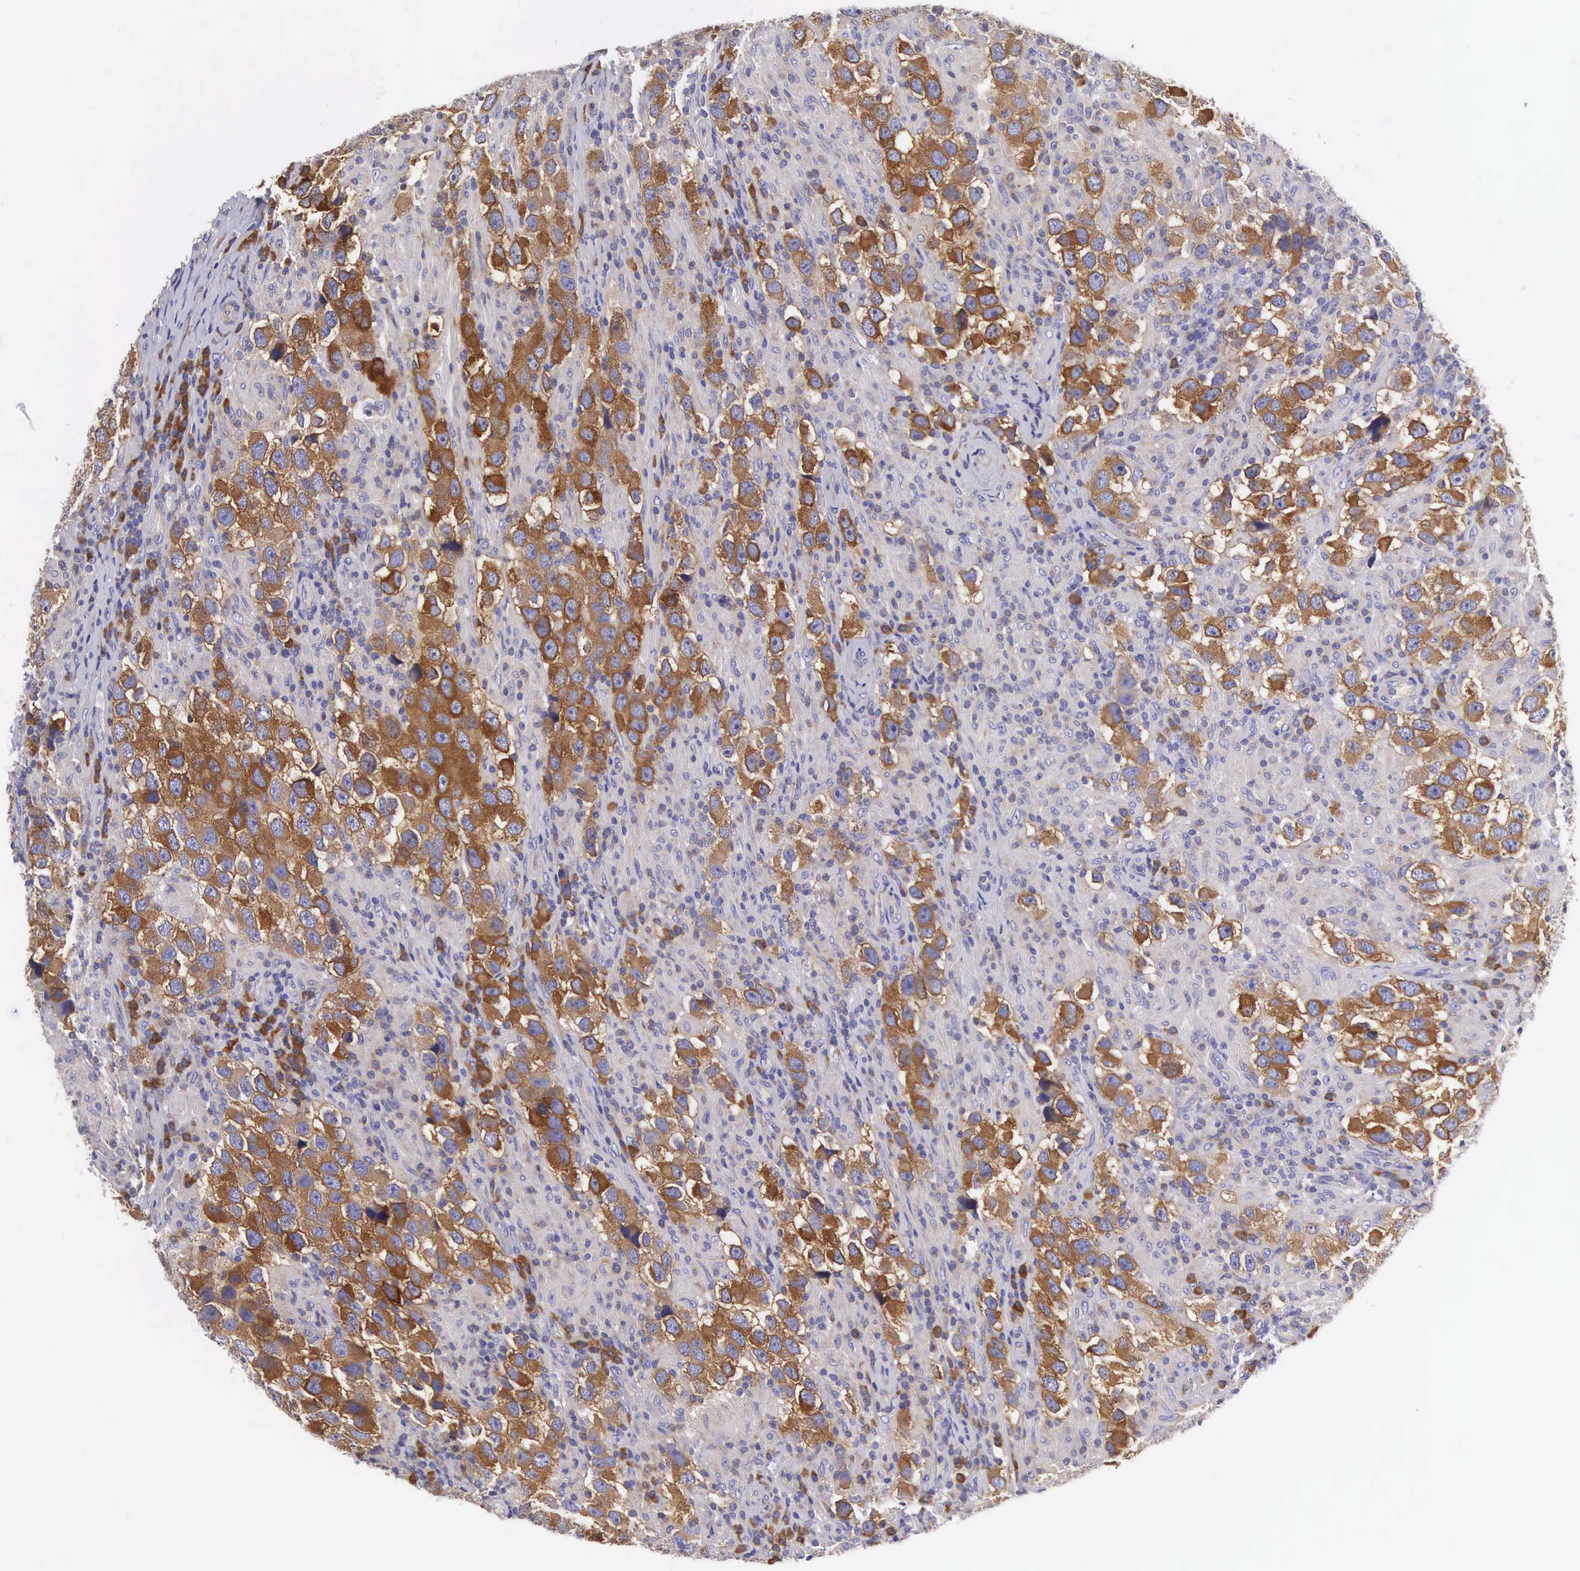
{"staining": {"intensity": "moderate", "quantity": "25%-75%", "location": "cytoplasmic/membranous"}, "tissue": "testis cancer", "cell_type": "Tumor cells", "image_type": "cancer", "snomed": [{"axis": "morphology", "description": "Carcinoma, Embryonal, NOS"}, {"axis": "topography", "description": "Testis"}], "caption": "Brown immunohistochemical staining in human embryonal carcinoma (testis) reveals moderate cytoplasmic/membranous staining in about 25%-75% of tumor cells. The protein of interest is stained brown, and the nuclei are stained in blue (DAB IHC with brightfield microscopy, high magnification).", "gene": "OSBPL3", "patient": {"sex": "male", "age": 21}}